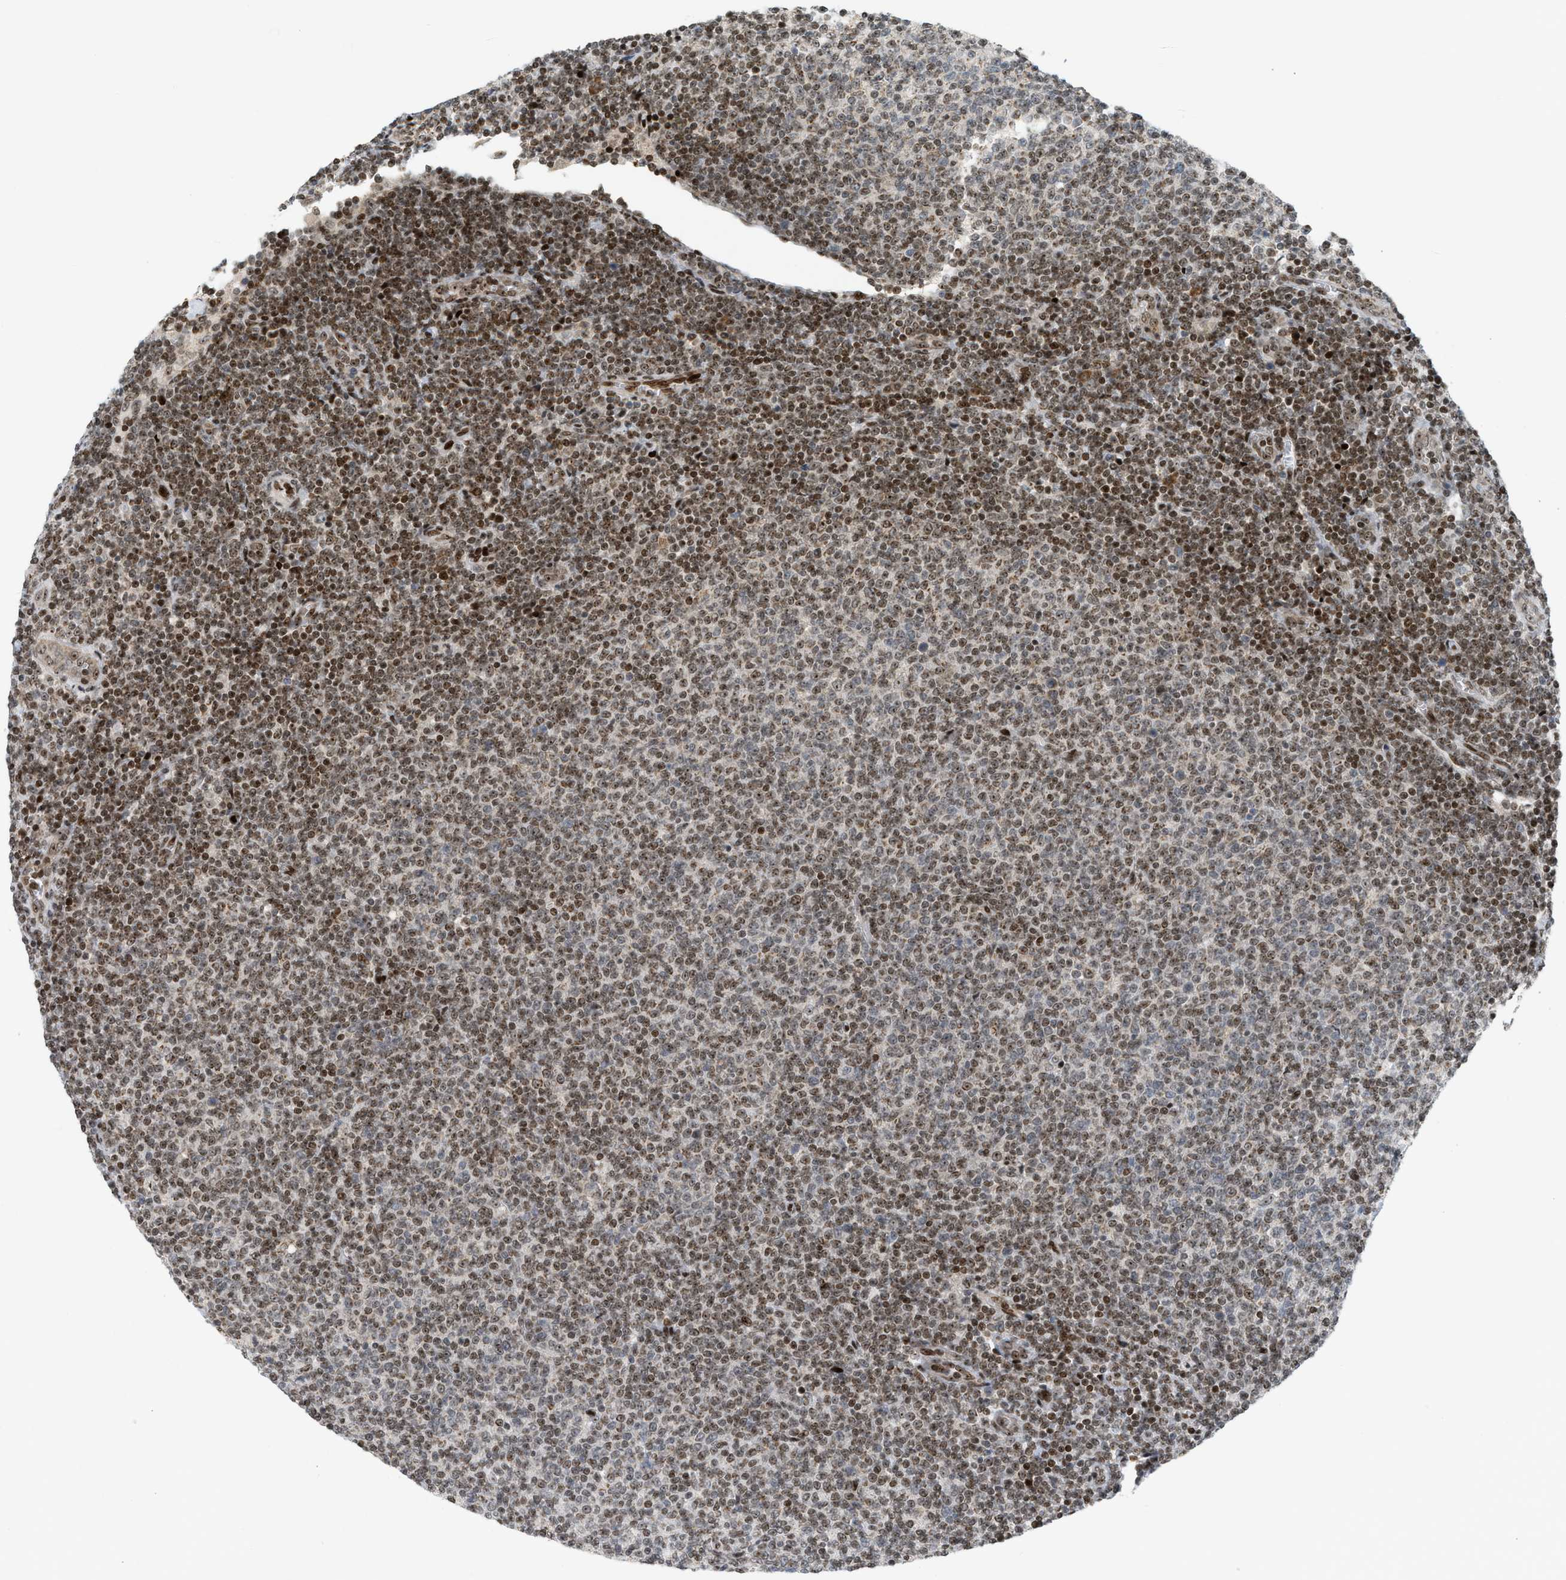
{"staining": {"intensity": "moderate", "quantity": ">75%", "location": "nuclear"}, "tissue": "lymphoma", "cell_type": "Tumor cells", "image_type": "cancer", "snomed": [{"axis": "morphology", "description": "Malignant lymphoma, non-Hodgkin's type, Low grade"}, {"axis": "topography", "description": "Lymph node"}], "caption": "Immunohistochemistry (IHC) histopathology image of lymphoma stained for a protein (brown), which shows medium levels of moderate nuclear positivity in about >75% of tumor cells.", "gene": "ZNF22", "patient": {"sex": "male", "age": 66}}